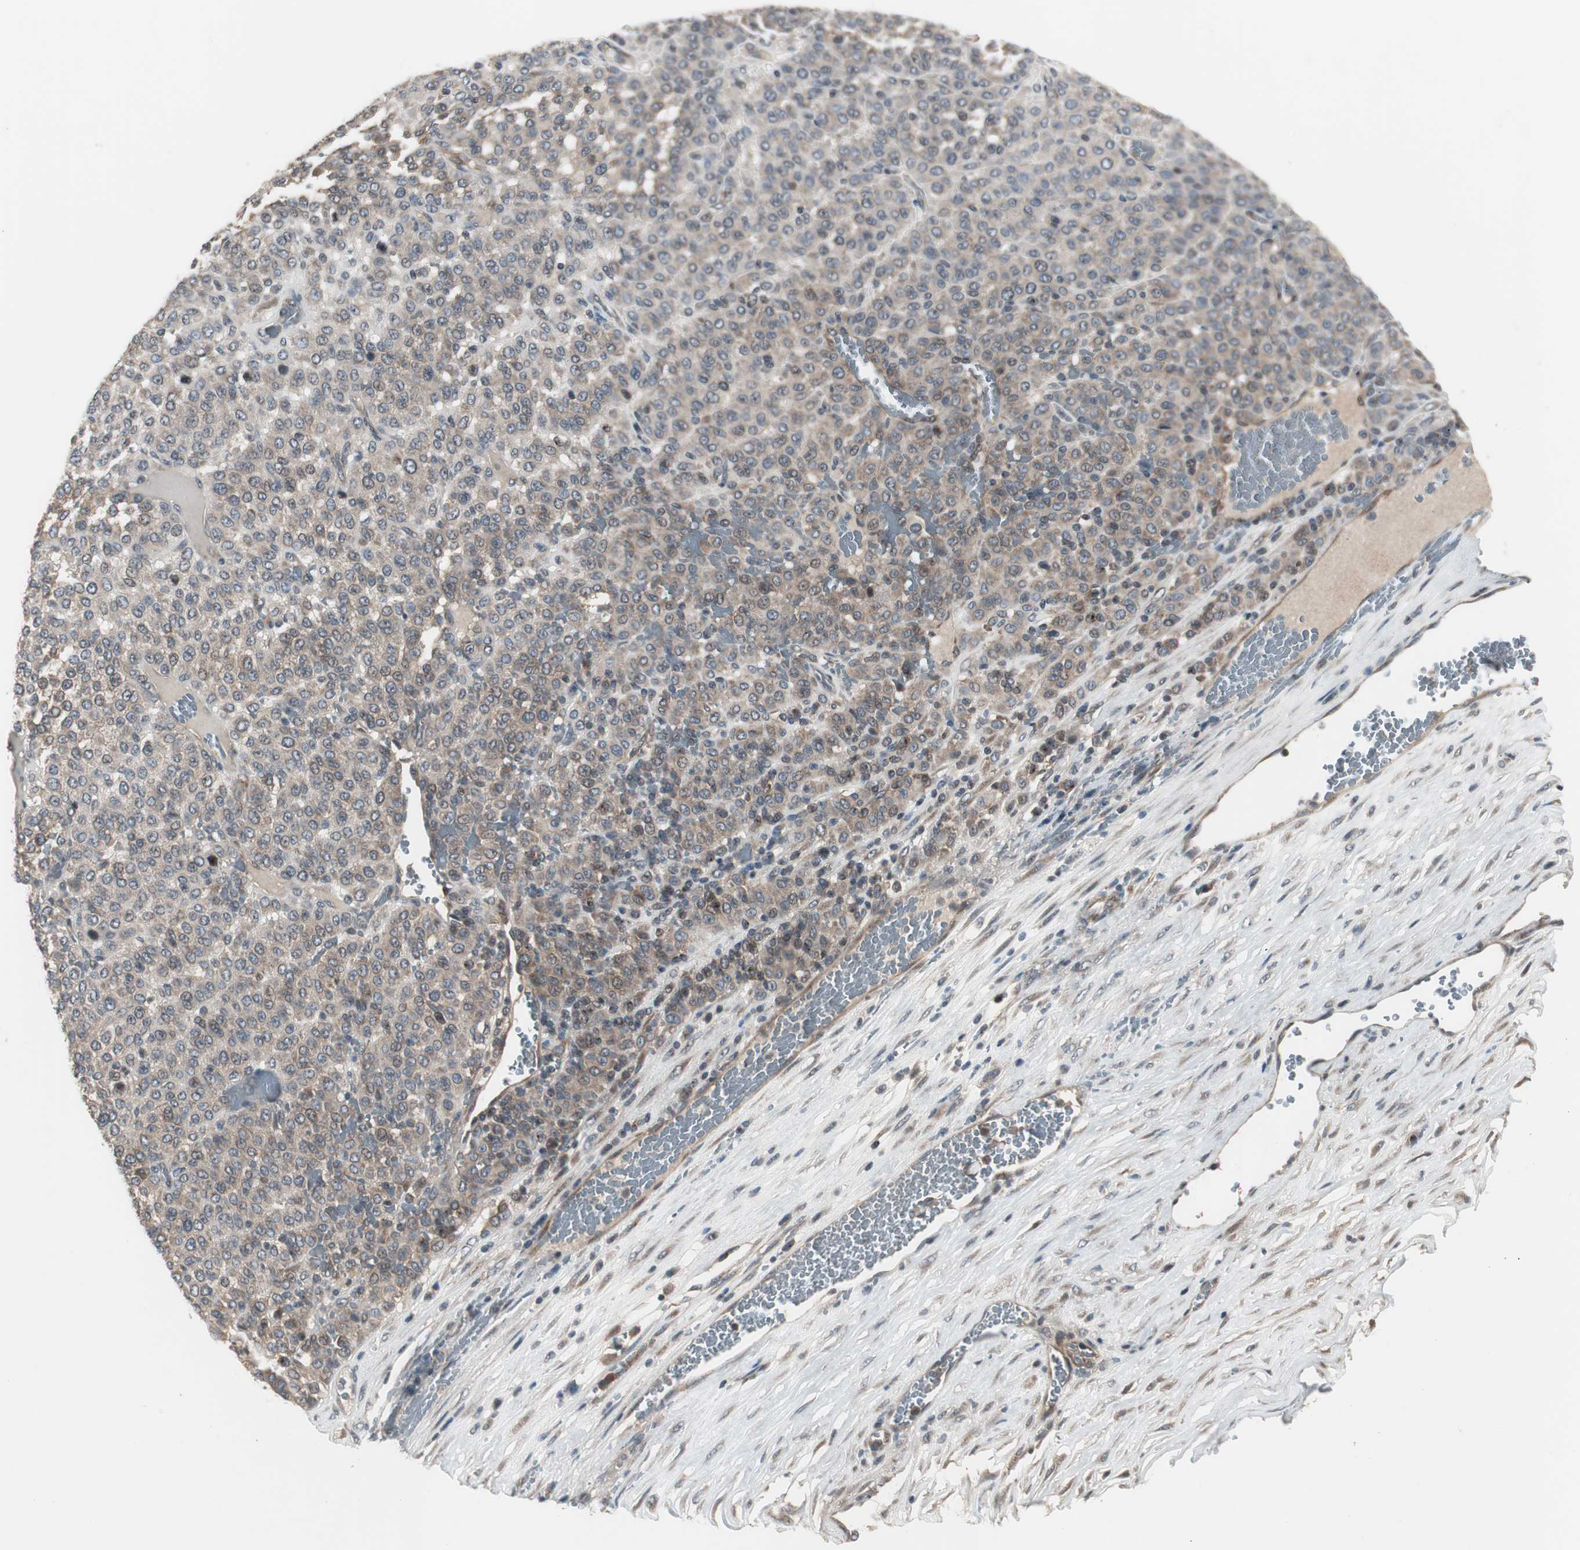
{"staining": {"intensity": "moderate", "quantity": ">75%", "location": "cytoplasmic/membranous"}, "tissue": "melanoma", "cell_type": "Tumor cells", "image_type": "cancer", "snomed": [{"axis": "morphology", "description": "Malignant melanoma, Metastatic site"}, {"axis": "topography", "description": "Pancreas"}], "caption": "Protein analysis of malignant melanoma (metastatic site) tissue exhibits moderate cytoplasmic/membranous expression in about >75% of tumor cells. Using DAB (brown) and hematoxylin (blue) stains, captured at high magnification using brightfield microscopy.", "gene": "ZMPSTE24", "patient": {"sex": "female", "age": 30}}